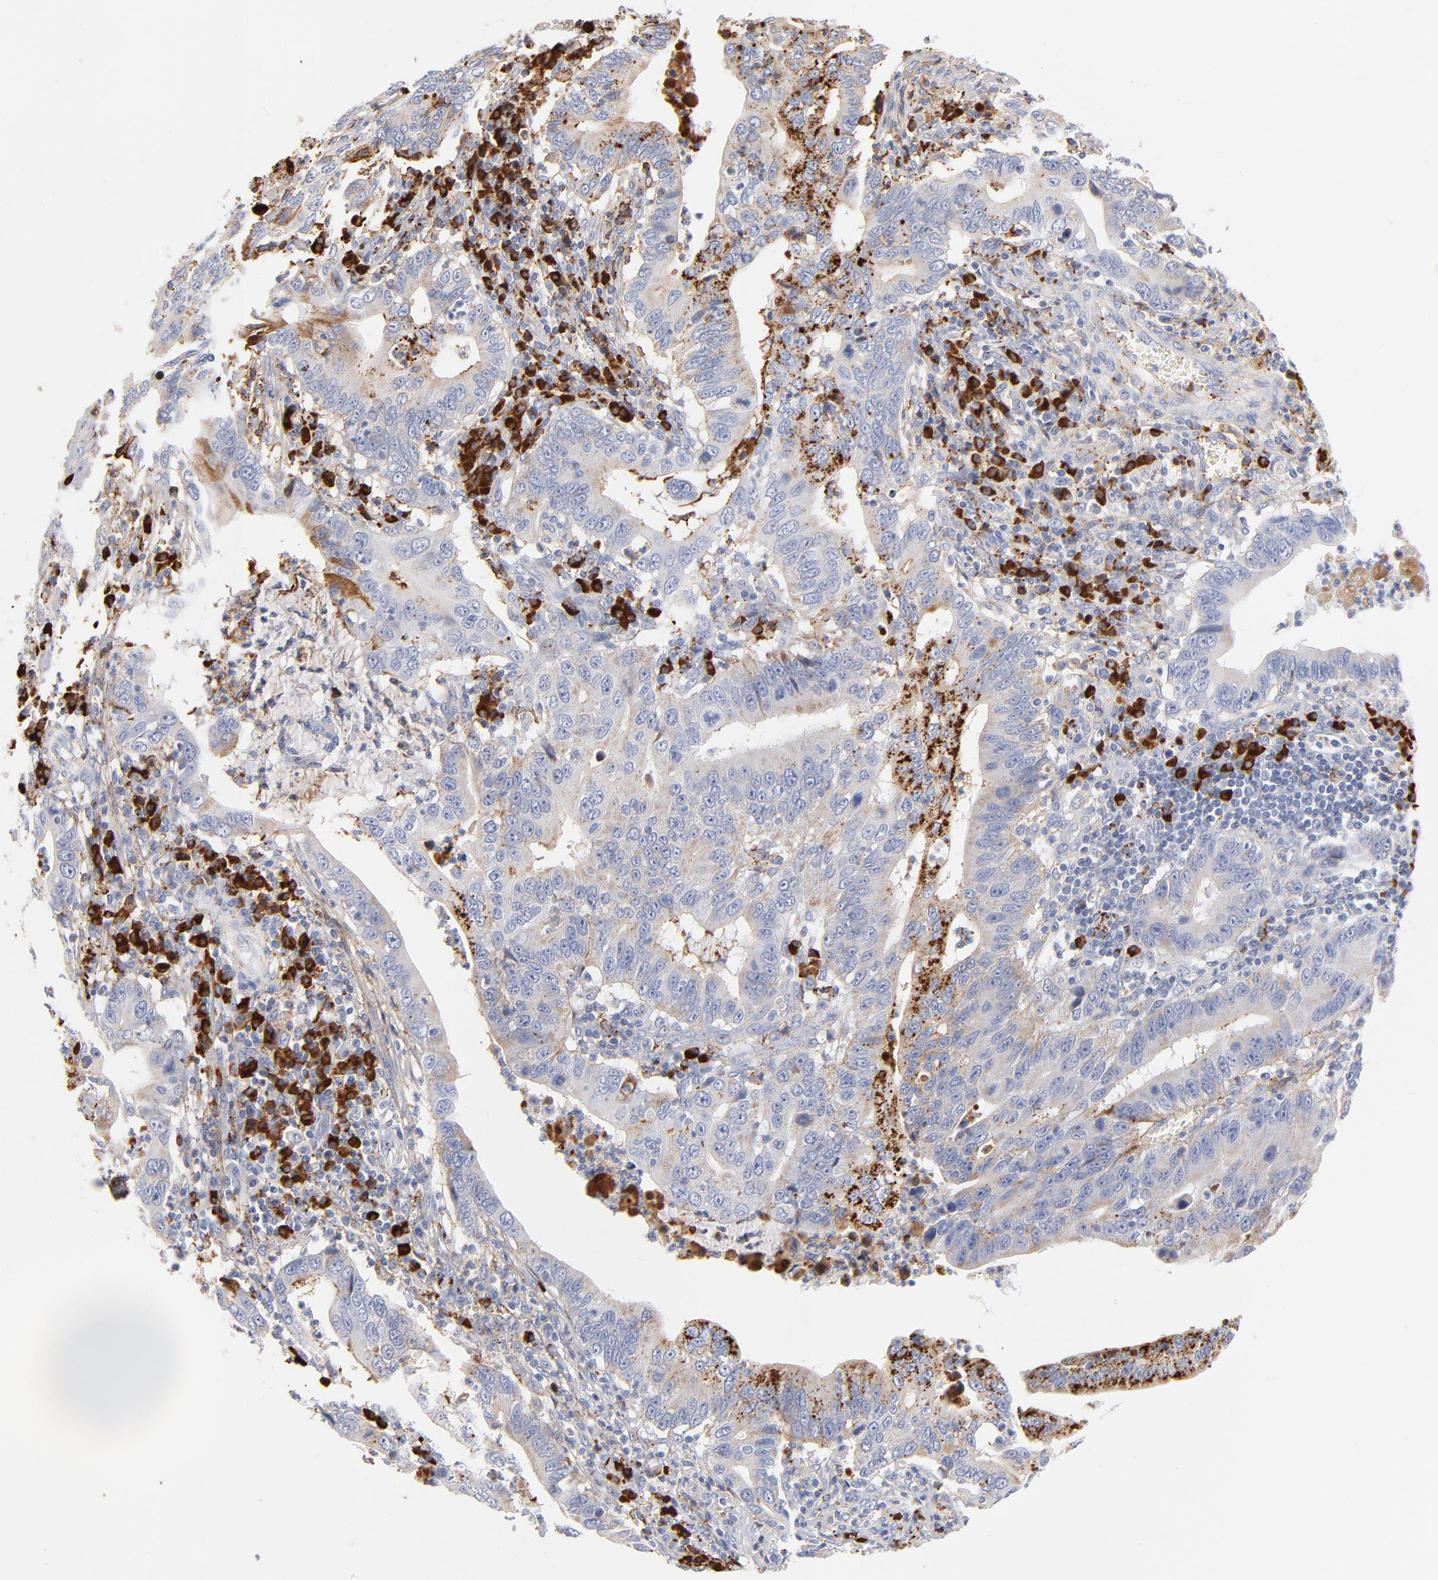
{"staining": {"intensity": "negative", "quantity": "none", "location": "none"}, "tissue": "stomach cancer", "cell_type": "Tumor cells", "image_type": "cancer", "snomed": [{"axis": "morphology", "description": "Adenocarcinoma, NOS"}, {"axis": "topography", "description": "Stomach, upper"}], "caption": "An immunohistochemistry (IHC) photomicrograph of stomach cancer is shown. There is no staining in tumor cells of stomach cancer.", "gene": "PLAT", "patient": {"sex": "male", "age": 63}}